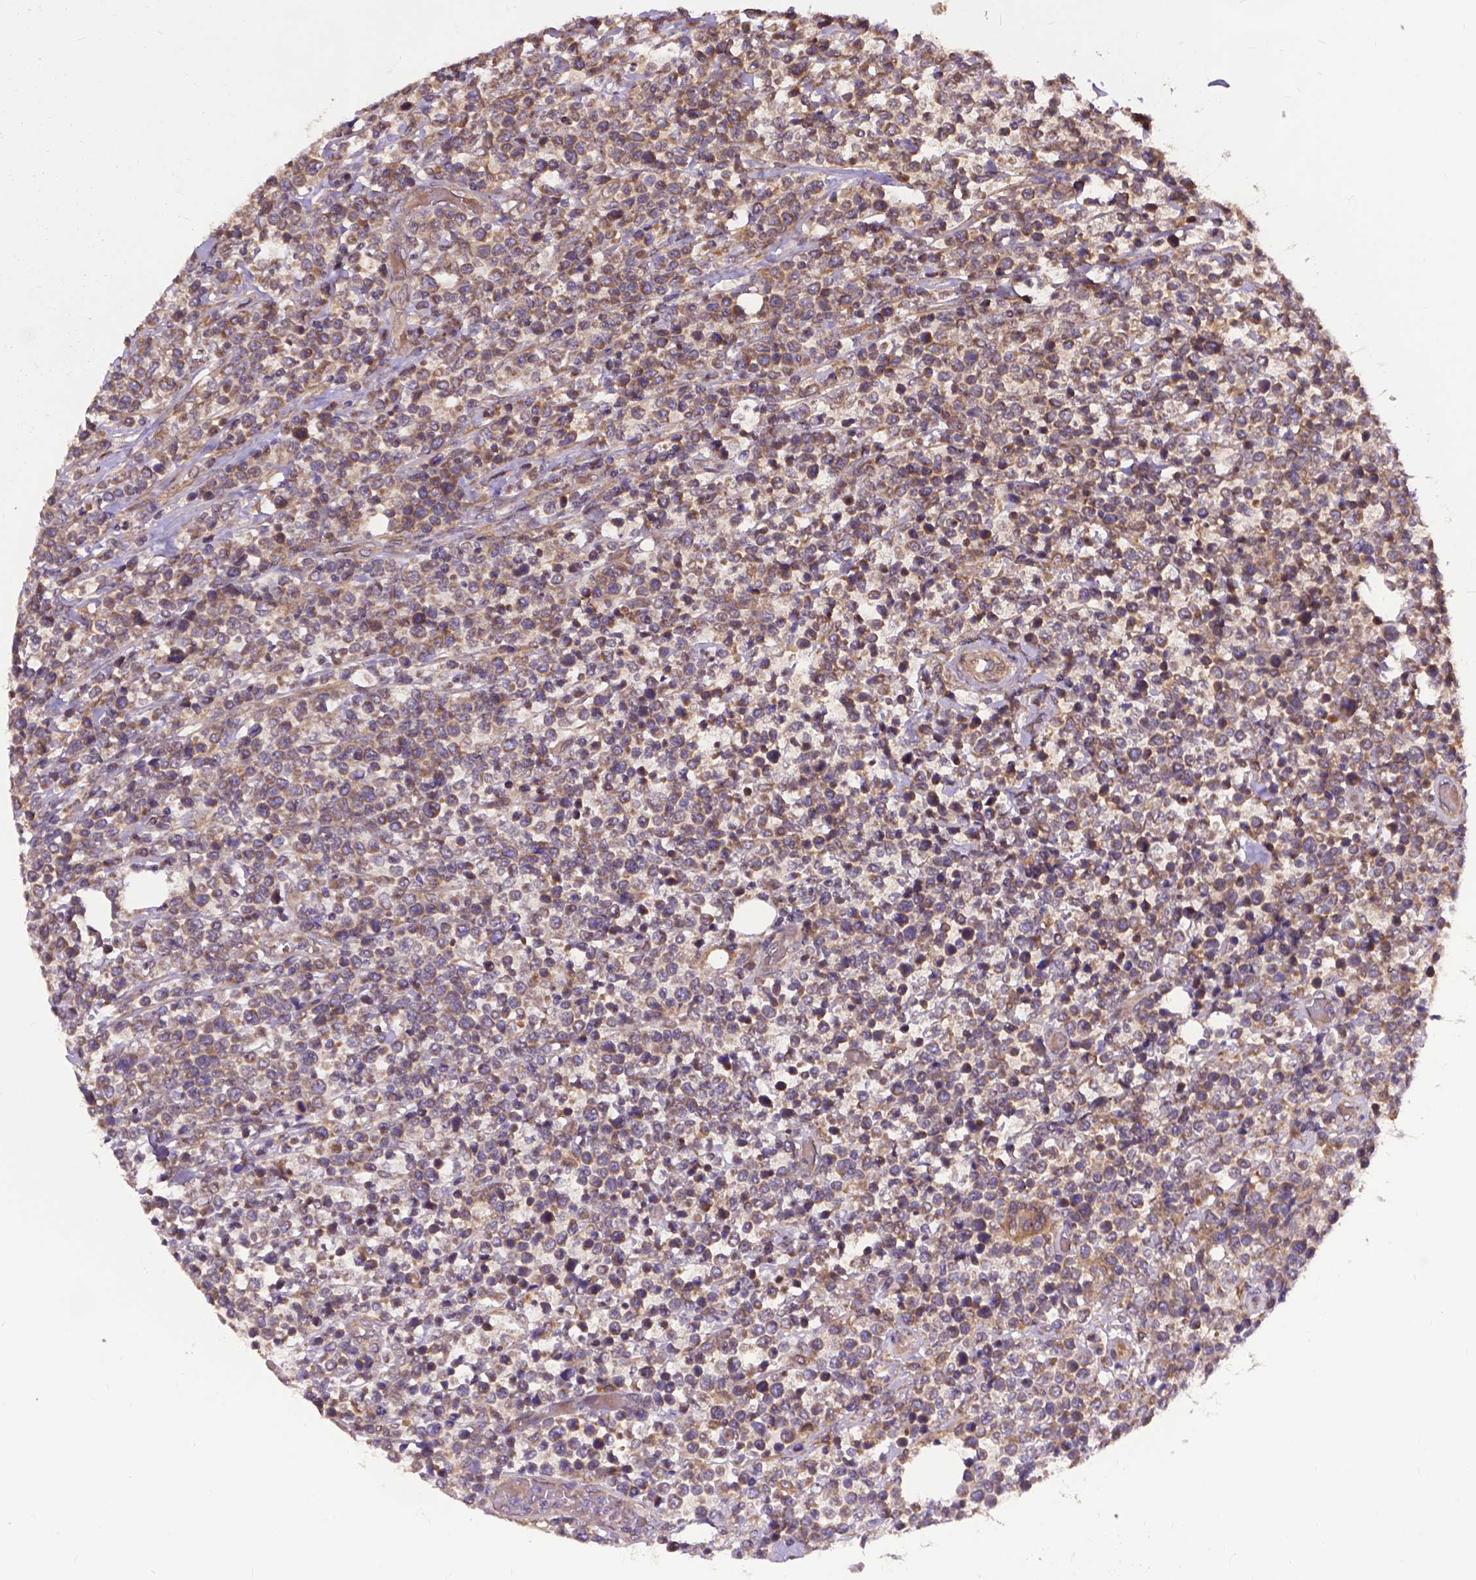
{"staining": {"intensity": "moderate", "quantity": ">75%", "location": "cytoplasmic/membranous"}, "tissue": "lymphoma", "cell_type": "Tumor cells", "image_type": "cancer", "snomed": [{"axis": "morphology", "description": "Malignant lymphoma, non-Hodgkin's type, High grade"}, {"axis": "topography", "description": "Soft tissue"}], "caption": "Moderate cytoplasmic/membranous expression is appreciated in about >75% of tumor cells in malignant lymphoma, non-Hodgkin's type (high-grade).", "gene": "ZNF616", "patient": {"sex": "female", "age": 56}}